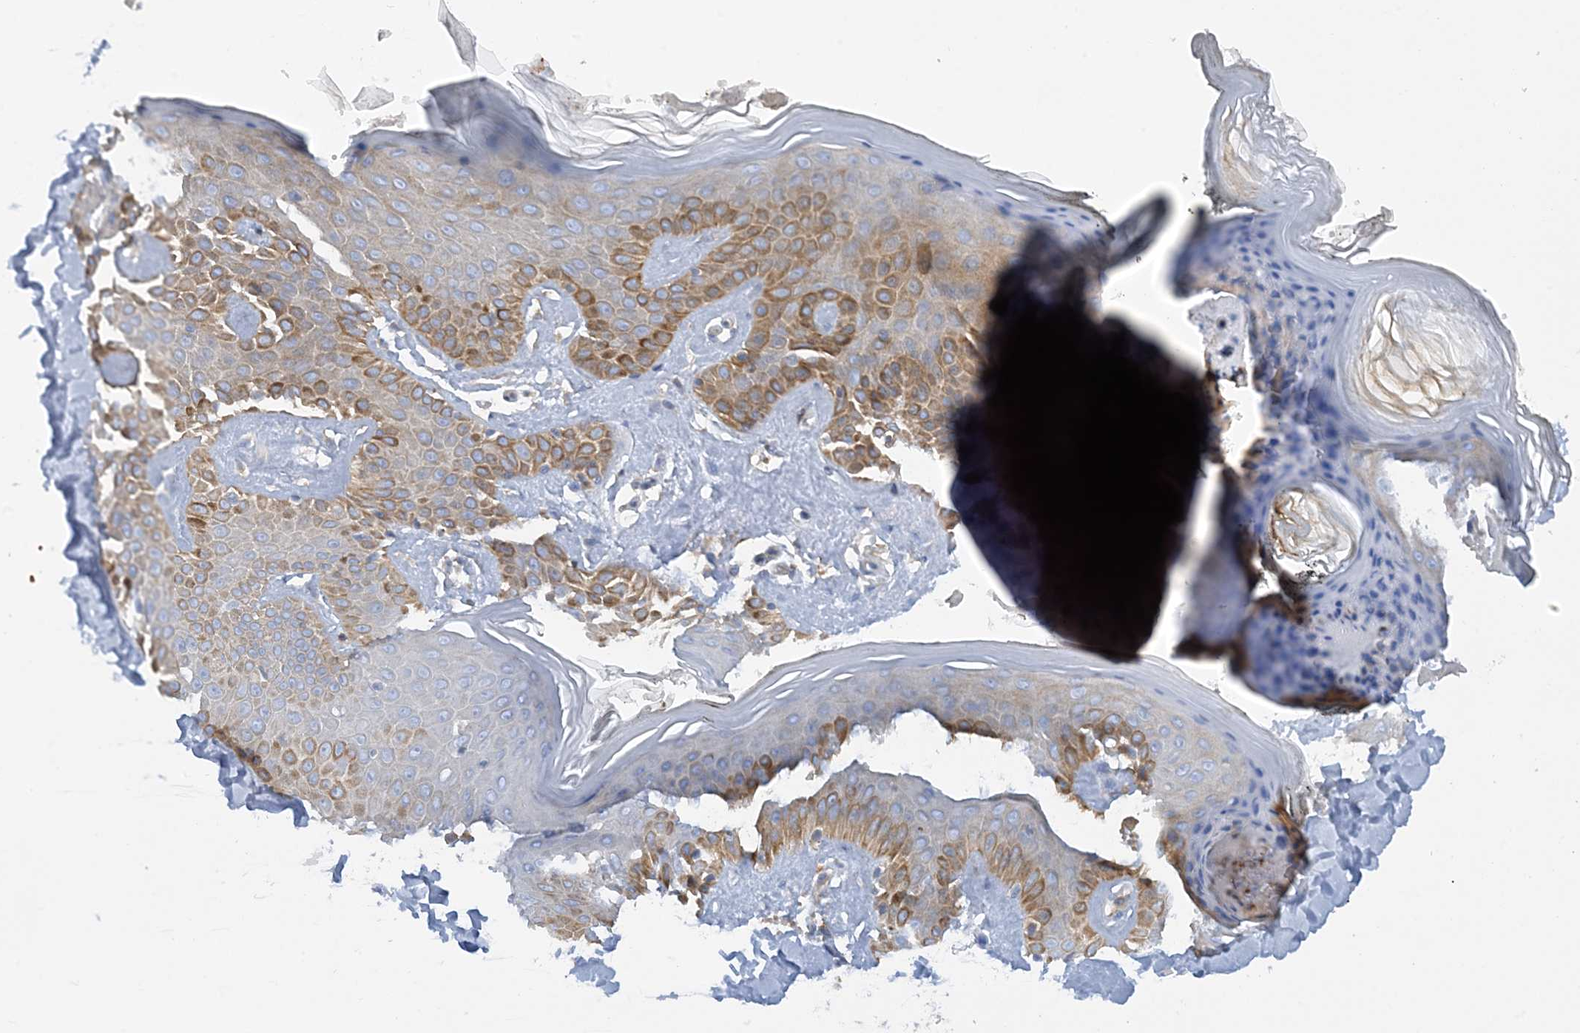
{"staining": {"intensity": "negative", "quantity": "none", "location": "none"}, "tissue": "skin", "cell_type": "Fibroblasts", "image_type": "normal", "snomed": [{"axis": "morphology", "description": "Normal tissue, NOS"}, {"axis": "topography", "description": "Skin"}], "caption": "The micrograph shows no staining of fibroblasts in unremarkable skin. (Brightfield microscopy of DAB IHC at high magnification).", "gene": "CALHM5", "patient": {"sex": "female", "age": 64}}